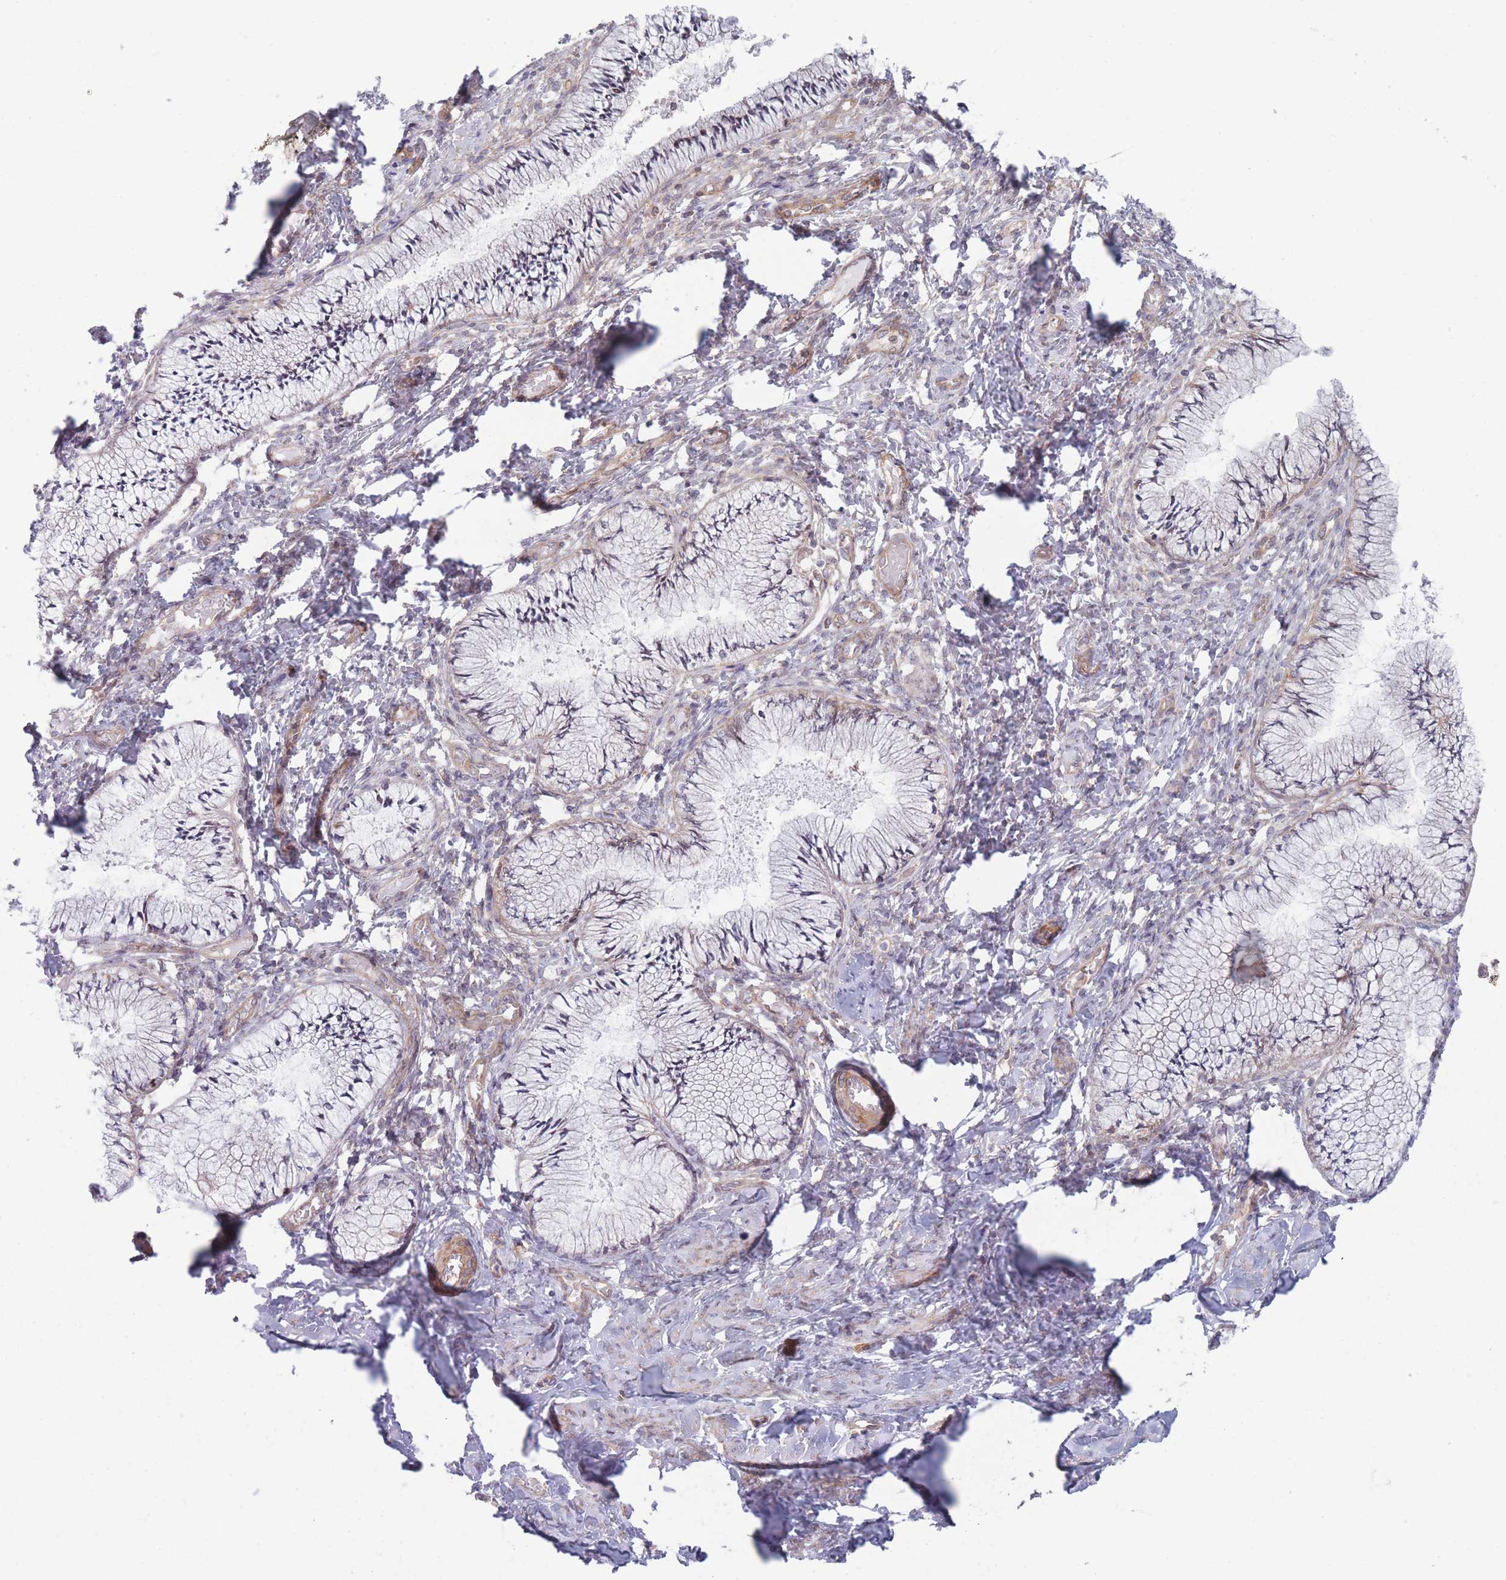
{"staining": {"intensity": "moderate", "quantity": "25%-75%", "location": "cytoplasmic/membranous"}, "tissue": "cervix", "cell_type": "Glandular cells", "image_type": "normal", "snomed": [{"axis": "morphology", "description": "Normal tissue, NOS"}, {"axis": "topography", "description": "Cervix"}], "caption": "Immunohistochemistry (IHC) (DAB (3,3'-diaminobenzidine)) staining of benign cervix shows moderate cytoplasmic/membranous protein positivity in approximately 25%-75% of glandular cells.", "gene": "VRK2", "patient": {"sex": "female", "age": 42}}